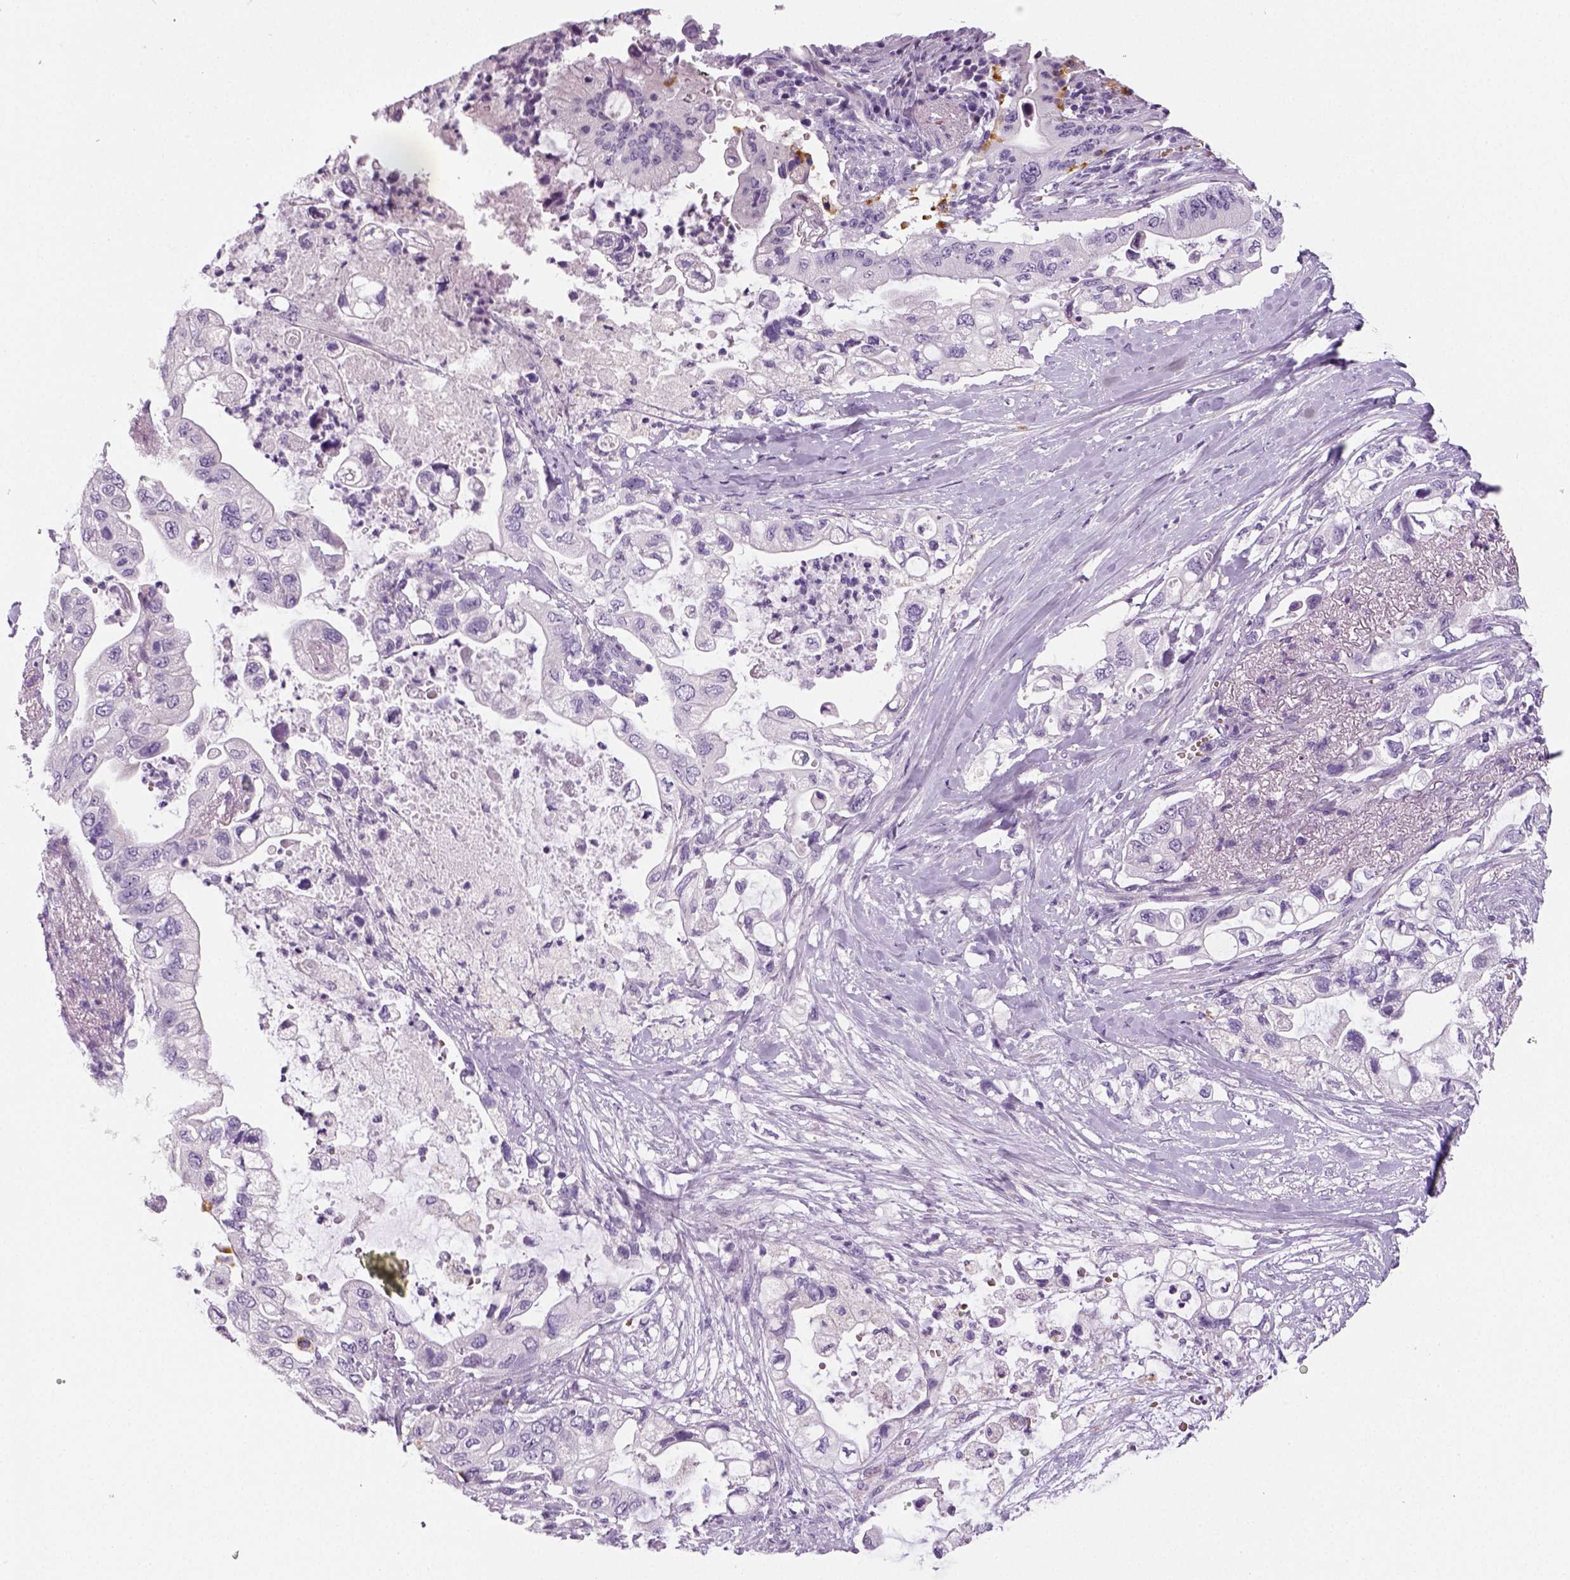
{"staining": {"intensity": "negative", "quantity": "none", "location": "none"}, "tissue": "pancreatic cancer", "cell_type": "Tumor cells", "image_type": "cancer", "snomed": [{"axis": "morphology", "description": "Adenocarcinoma, NOS"}, {"axis": "topography", "description": "Pancreas"}], "caption": "High magnification brightfield microscopy of pancreatic adenocarcinoma stained with DAB (brown) and counterstained with hematoxylin (blue): tumor cells show no significant positivity.", "gene": "TSPAN7", "patient": {"sex": "female", "age": 72}}